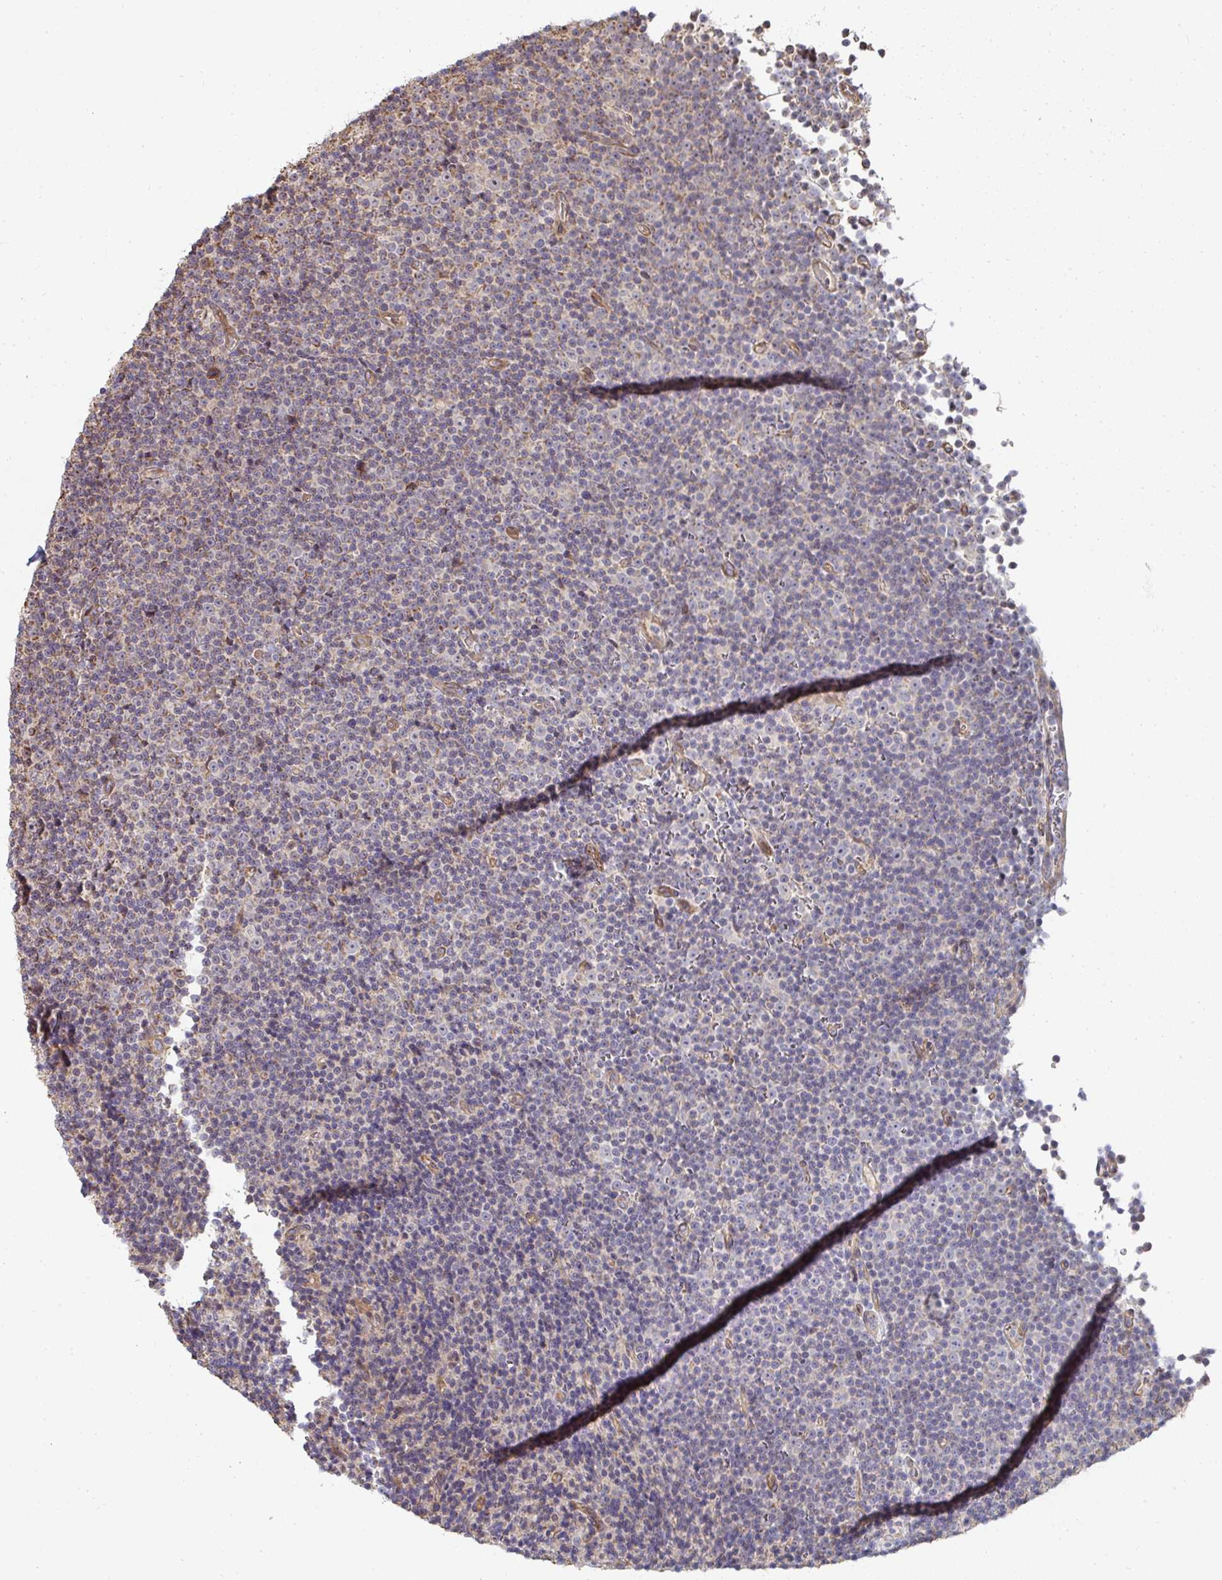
{"staining": {"intensity": "negative", "quantity": "none", "location": "none"}, "tissue": "lymphoma", "cell_type": "Tumor cells", "image_type": "cancer", "snomed": [{"axis": "morphology", "description": "Malignant lymphoma, non-Hodgkin's type, Low grade"}, {"axis": "topography", "description": "Lymph node"}], "caption": "A high-resolution histopathology image shows immunohistochemistry (IHC) staining of low-grade malignant lymphoma, non-Hodgkin's type, which shows no significant staining in tumor cells.", "gene": "AGTPBP1", "patient": {"sex": "female", "age": 67}}